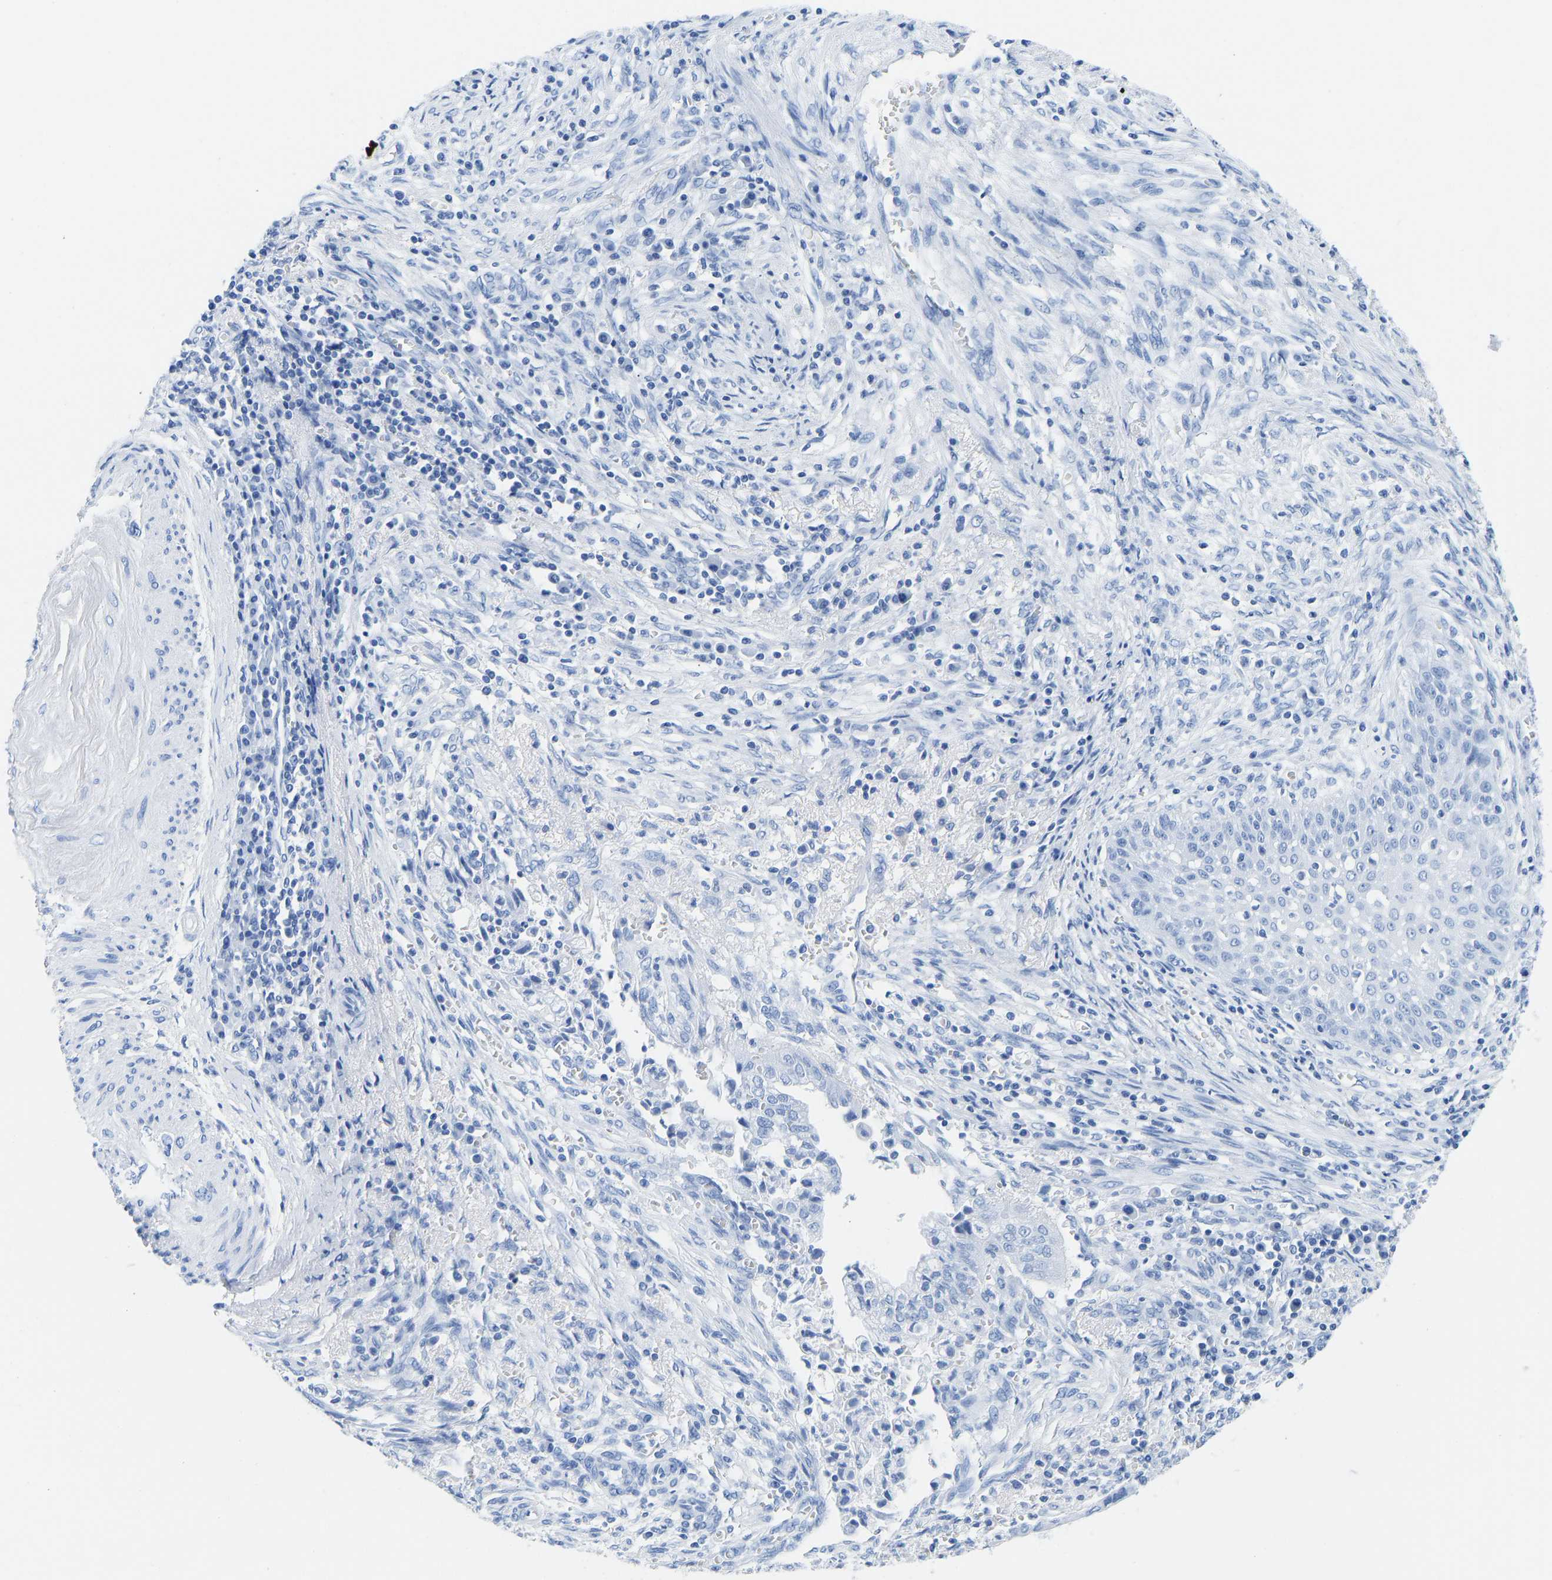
{"staining": {"intensity": "negative", "quantity": "none", "location": "none"}, "tissue": "cervical cancer", "cell_type": "Tumor cells", "image_type": "cancer", "snomed": [{"axis": "morphology", "description": "Adenocarcinoma, NOS"}, {"axis": "topography", "description": "Cervix"}], "caption": "Tumor cells are negative for protein expression in human adenocarcinoma (cervical).", "gene": "ELMO2", "patient": {"sex": "female", "age": 44}}